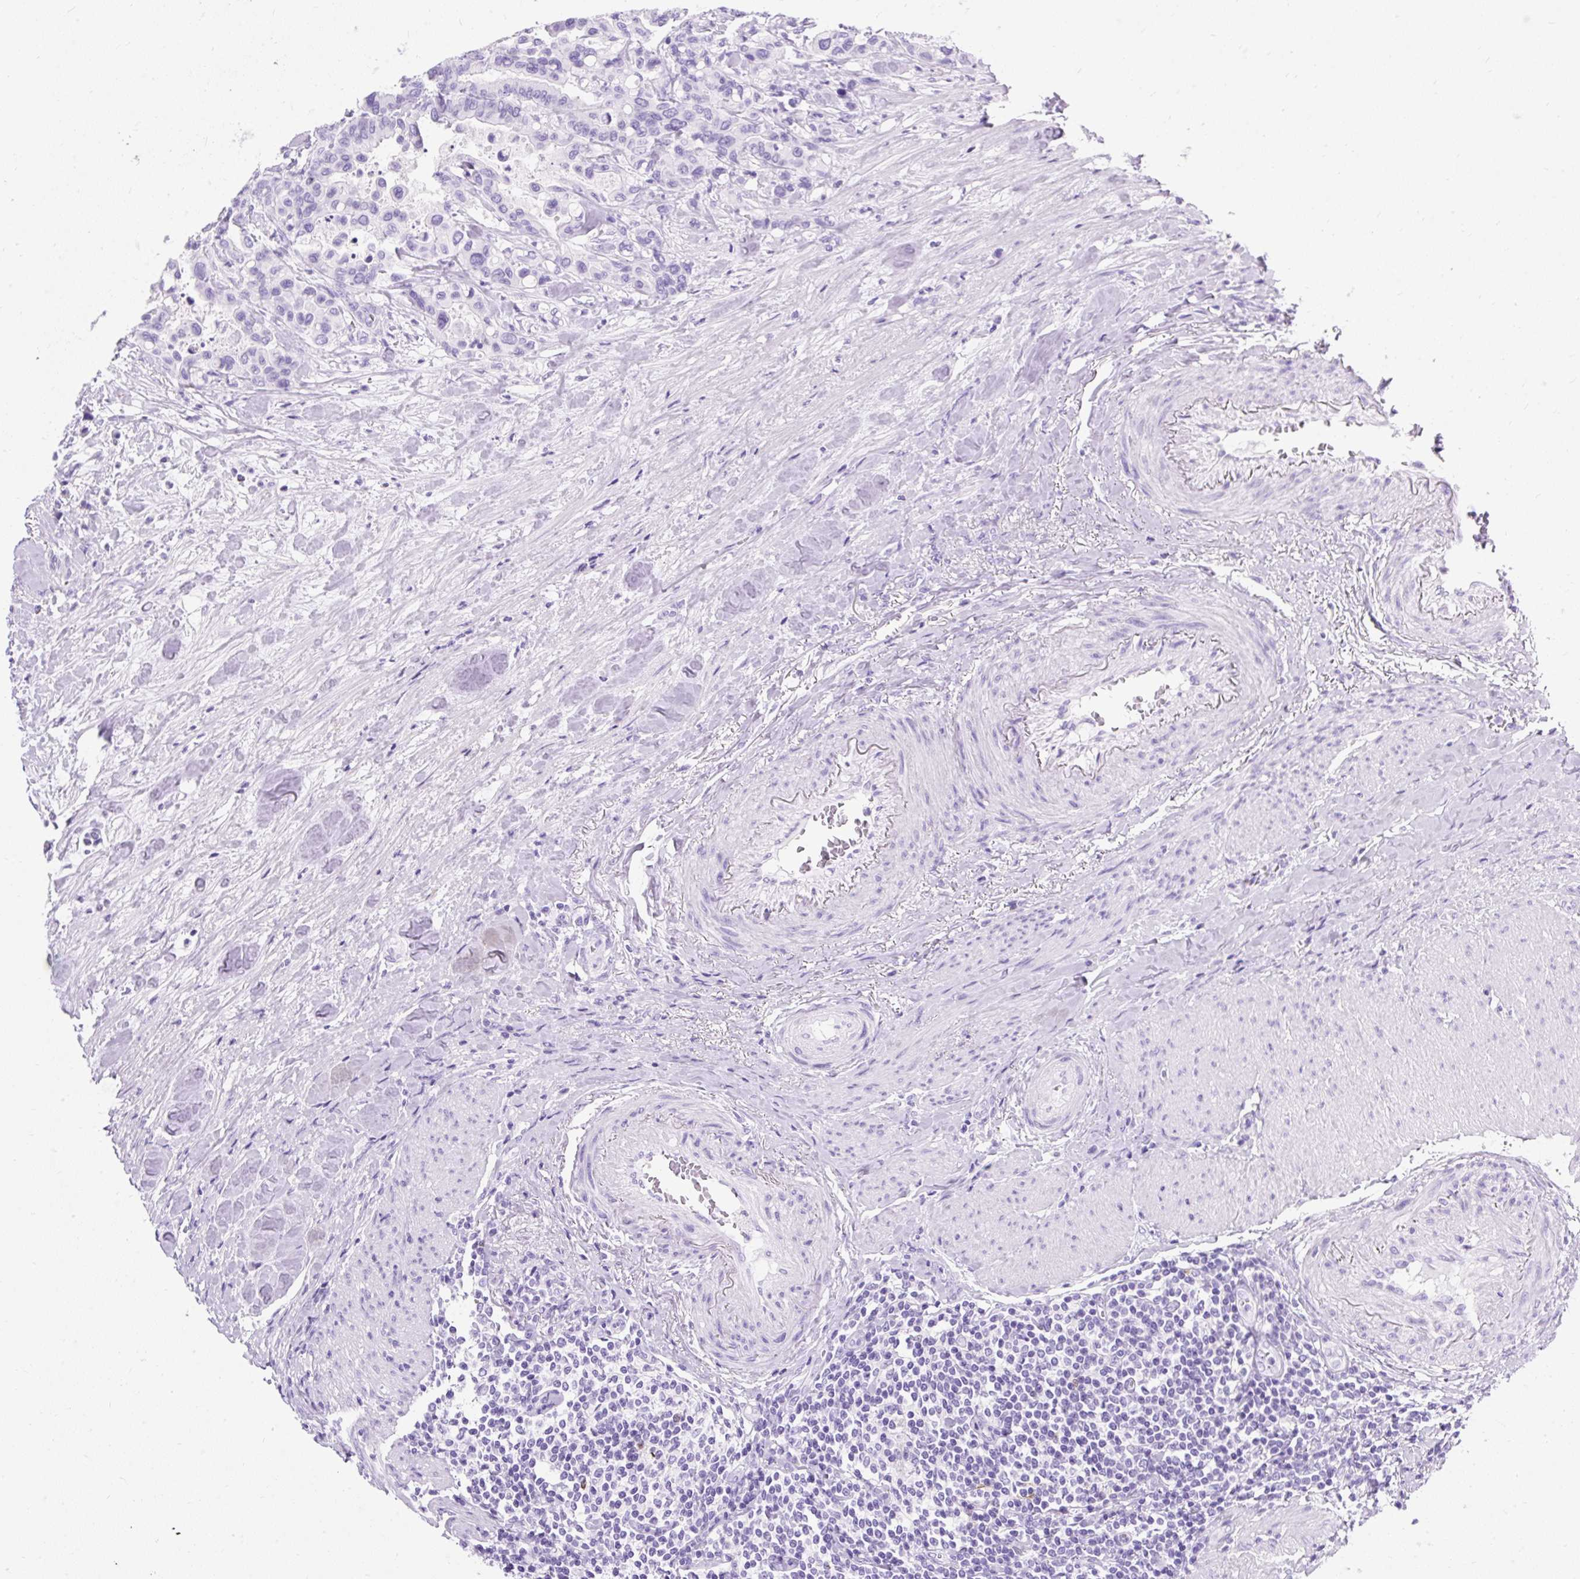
{"staining": {"intensity": "negative", "quantity": "none", "location": "none"}, "tissue": "colorectal cancer", "cell_type": "Tumor cells", "image_type": "cancer", "snomed": [{"axis": "morphology", "description": "Adenocarcinoma, NOS"}, {"axis": "topography", "description": "Colon"}], "caption": "The immunohistochemistry (IHC) micrograph has no significant expression in tumor cells of adenocarcinoma (colorectal) tissue.", "gene": "PVALB", "patient": {"sex": "male", "age": 82}}